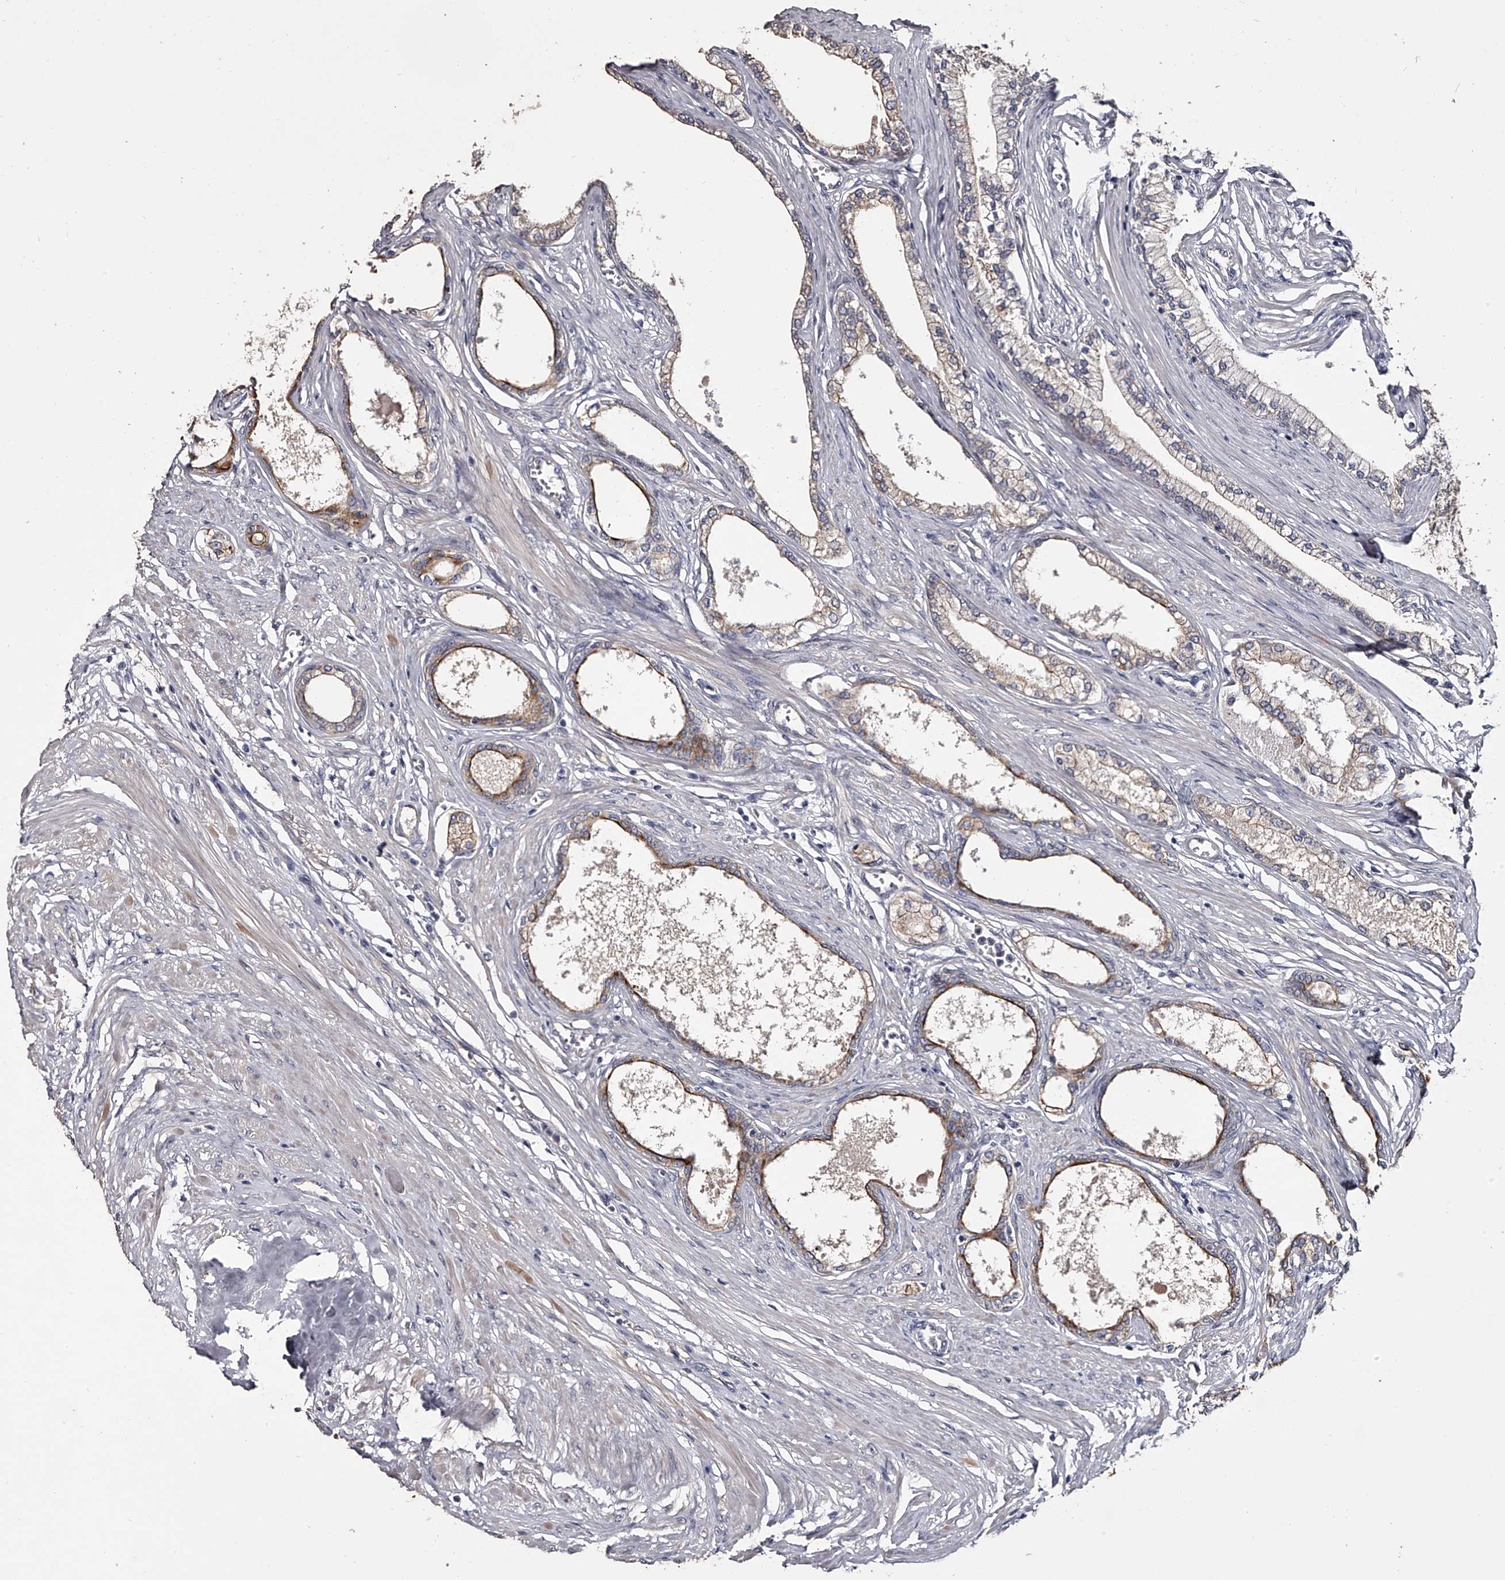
{"staining": {"intensity": "moderate", "quantity": "25%-75%", "location": "cytoplasmic/membranous"}, "tissue": "prostate", "cell_type": "Glandular cells", "image_type": "normal", "snomed": [{"axis": "morphology", "description": "Normal tissue, NOS"}, {"axis": "morphology", "description": "Urothelial carcinoma, Low grade"}, {"axis": "topography", "description": "Urinary bladder"}, {"axis": "topography", "description": "Prostate"}], "caption": "Immunohistochemistry staining of benign prostate, which demonstrates medium levels of moderate cytoplasmic/membranous expression in about 25%-75% of glandular cells indicating moderate cytoplasmic/membranous protein positivity. The staining was performed using DAB (brown) for protein detection and nuclei were counterstained in hematoxylin (blue).", "gene": "MDN1", "patient": {"sex": "male", "age": 60}}